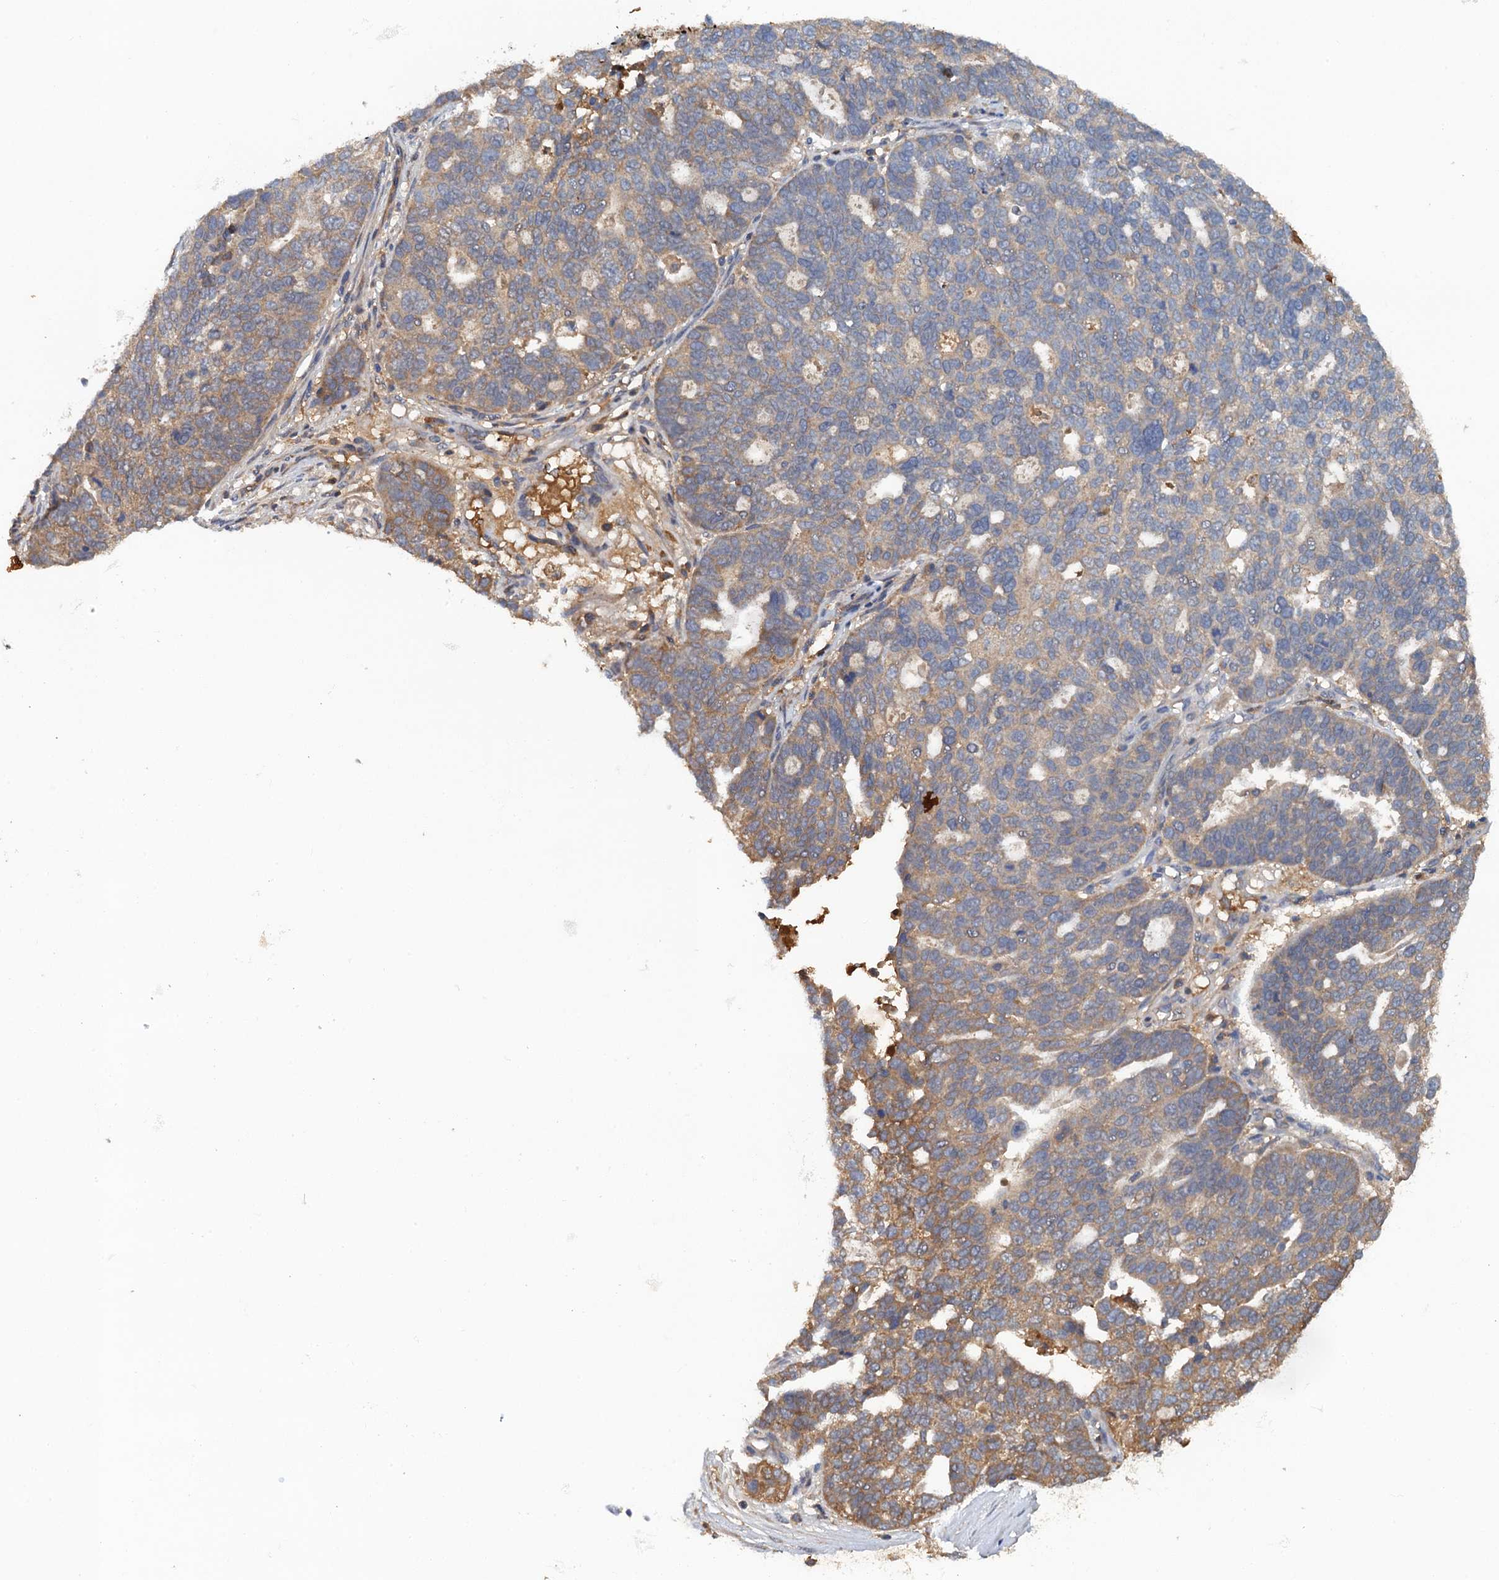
{"staining": {"intensity": "weak", "quantity": "25%-75%", "location": "cytoplasmic/membranous"}, "tissue": "ovarian cancer", "cell_type": "Tumor cells", "image_type": "cancer", "snomed": [{"axis": "morphology", "description": "Cystadenocarcinoma, serous, NOS"}, {"axis": "topography", "description": "Ovary"}], "caption": "Immunohistochemical staining of serous cystadenocarcinoma (ovarian) reveals low levels of weak cytoplasmic/membranous protein expression in approximately 25%-75% of tumor cells.", "gene": "HAPLN3", "patient": {"sex": "female", "age": 59}}